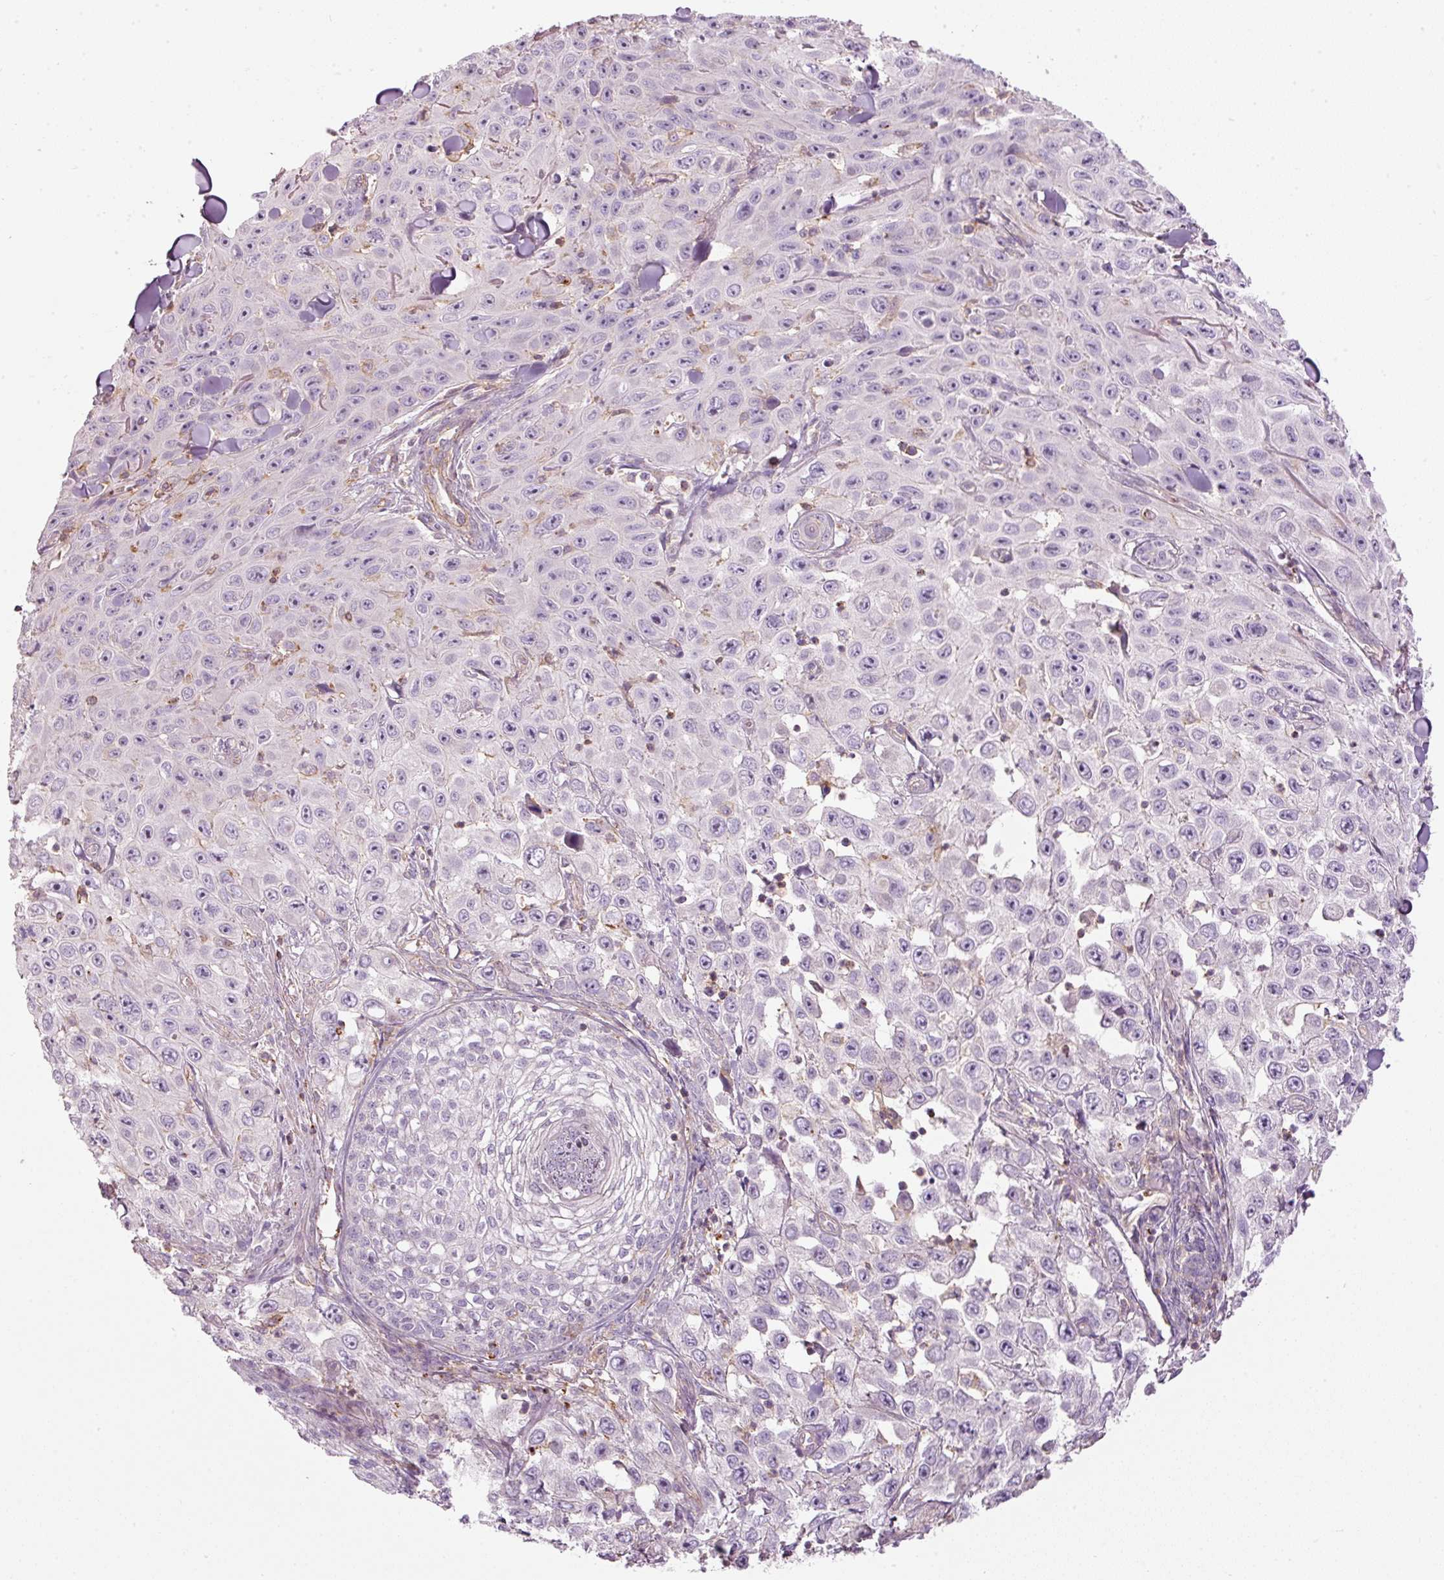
{"staining": {"intensity": "negative", "quantity": "none", "location": "none"}, "tissue": "skin cancer", "cell_type": "Tumor cells", "image_type": "cancer", "snomed": [{"axis": "morphology", "description": "Squamous cell carcinoma, NOS"}, {"axis": "topography", "description": "Skin"}], "caption": "High power microscopy photomicrograph of an immunohistochemistry (IHC) image of skin squamous cell carcinoma, revealing no significant positivity in tumor cells.", "gene": "SIPA1", "patient": {"sex": "male", "age": 82}}